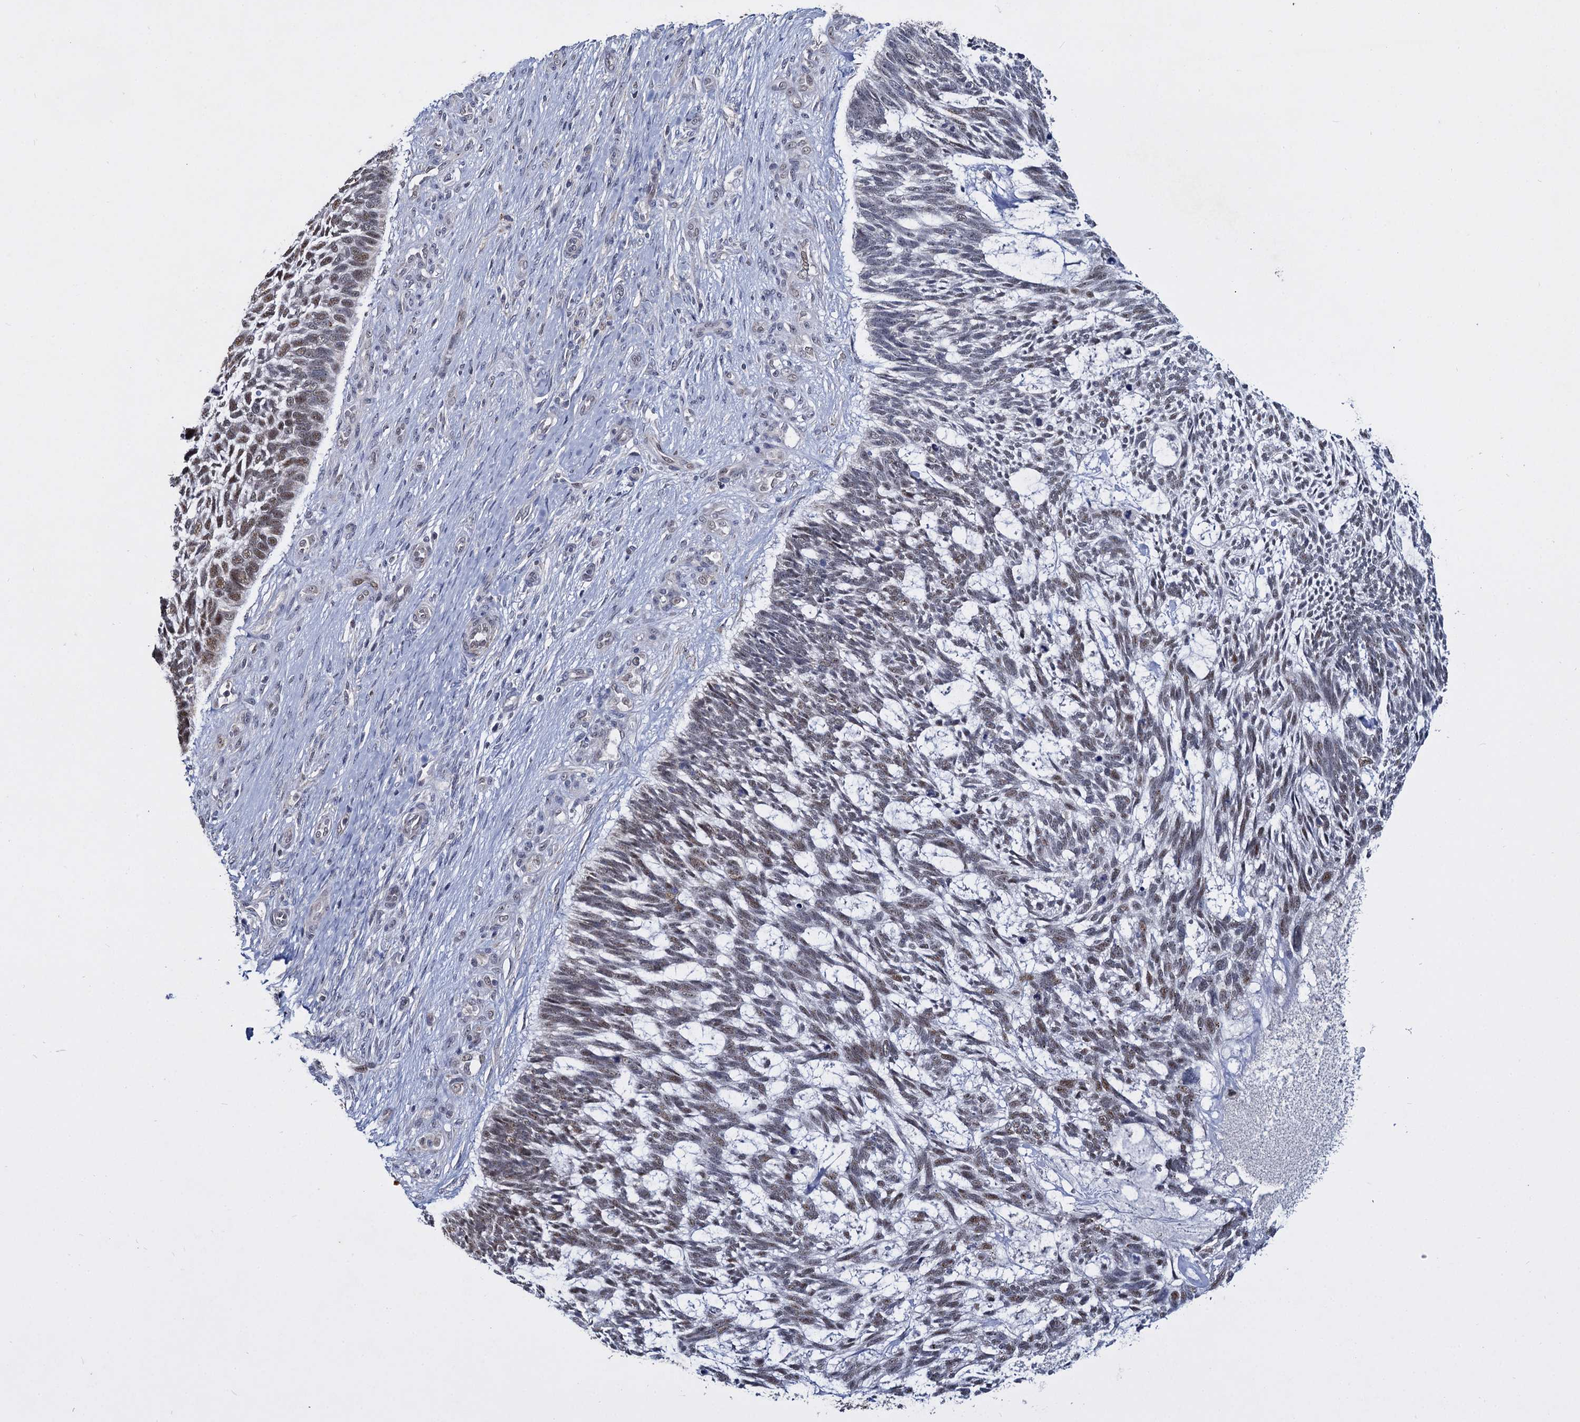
{"staining": {"intensity": "moderate", "quantity": "25%-75%", "location": "nuclear"}, "tissue": "skin cancer", "cell_type": "Tumor cells", "image_type": "cancer", "snomed": [{"axis": "morphology", "description": "Basal cell carcinoma"}, {"axis": "topography", "description": "Skin"}], "caption": "About 25%-75% of tumor cells in skin cancer (basal cell carcinoma) display moderate nuclear protein staining as visualized by brown immunohistochemical staining.", "gene": "RPUSD4", "patient": {"sex": "male", "age": 88}}